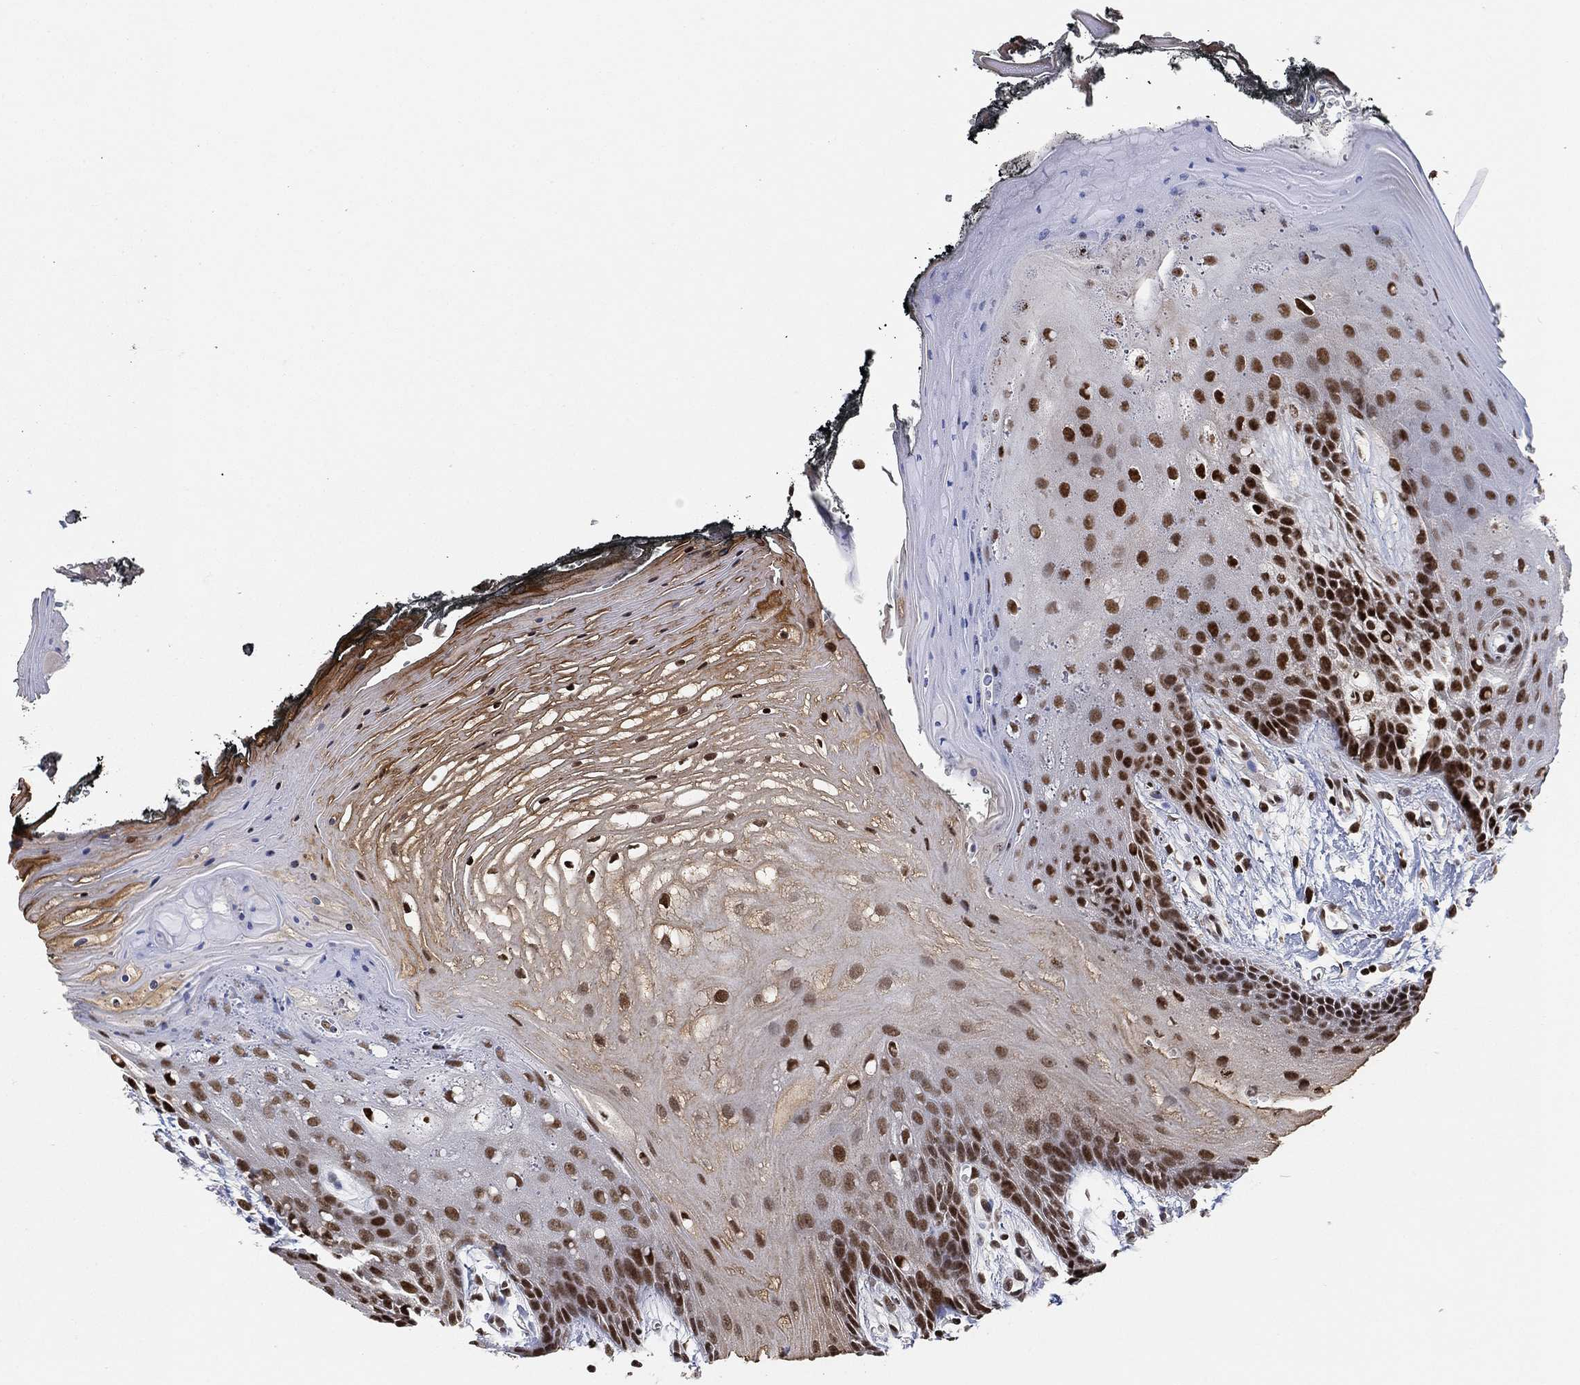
{"staining": {"intensity": "strong", "quantity": "<25%", "location": "nuclear"}, "tissue": "oral mucosa", "cell_type": "Squamous epithelial cells", "image_type": "normal", "snomed": [{"axis": "morphology", "description": "Normal tissue, NOS"}, {"axis": "morphology", "description": "Squamous cell carcinoma, NOS"}, {"axis": "topography", "description": "Oral tissue"}, {"axis": "topography", "description": "Head-Neck"}], "caption": "Protein expression analysis of benign human oral mucosa reveals strong nuclear staining in approximately <25% of squamous epithelial cells. The protein is shown in brown color, while the nuclei are stained blue.", "gene": "ZSCAN30", "patient": {"sex": "male", "age": 65}}